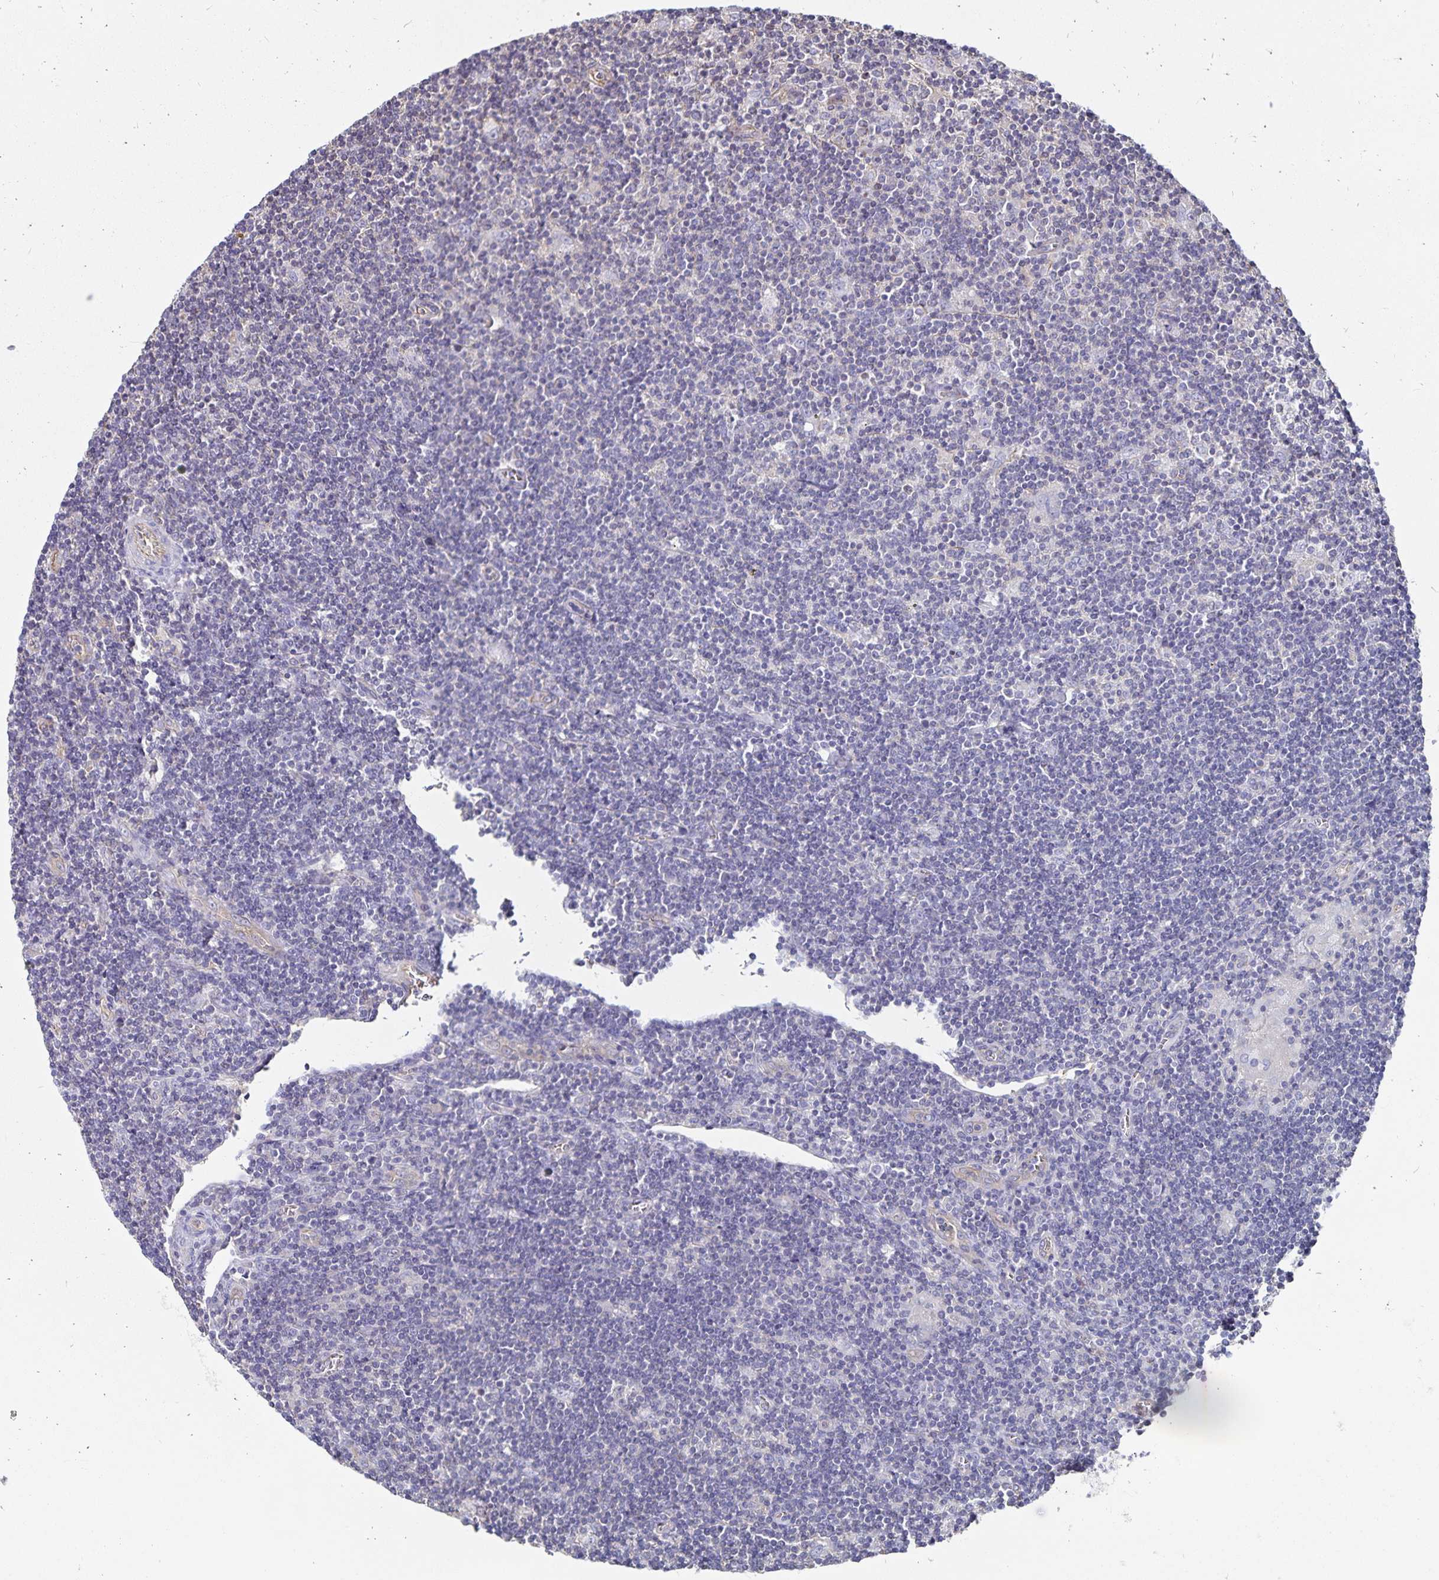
{"staining": {"intensity": "negative", "quantity": "none", "location": "none"}, "tissue": "lymphoma", "cell_type": "Tumor cells", "image_type": "cancer", "snomed": [{"axis": "morphology", "description": "Hodgkin's disease, NOS"}, {"axis": "topography", "description": "Lymph node"}], "caption": "Tumor cells show no significant protein staining in Hodgkin's disease.", "gene": "RPRML", "patient": {"sex": "male", "age": 40}}